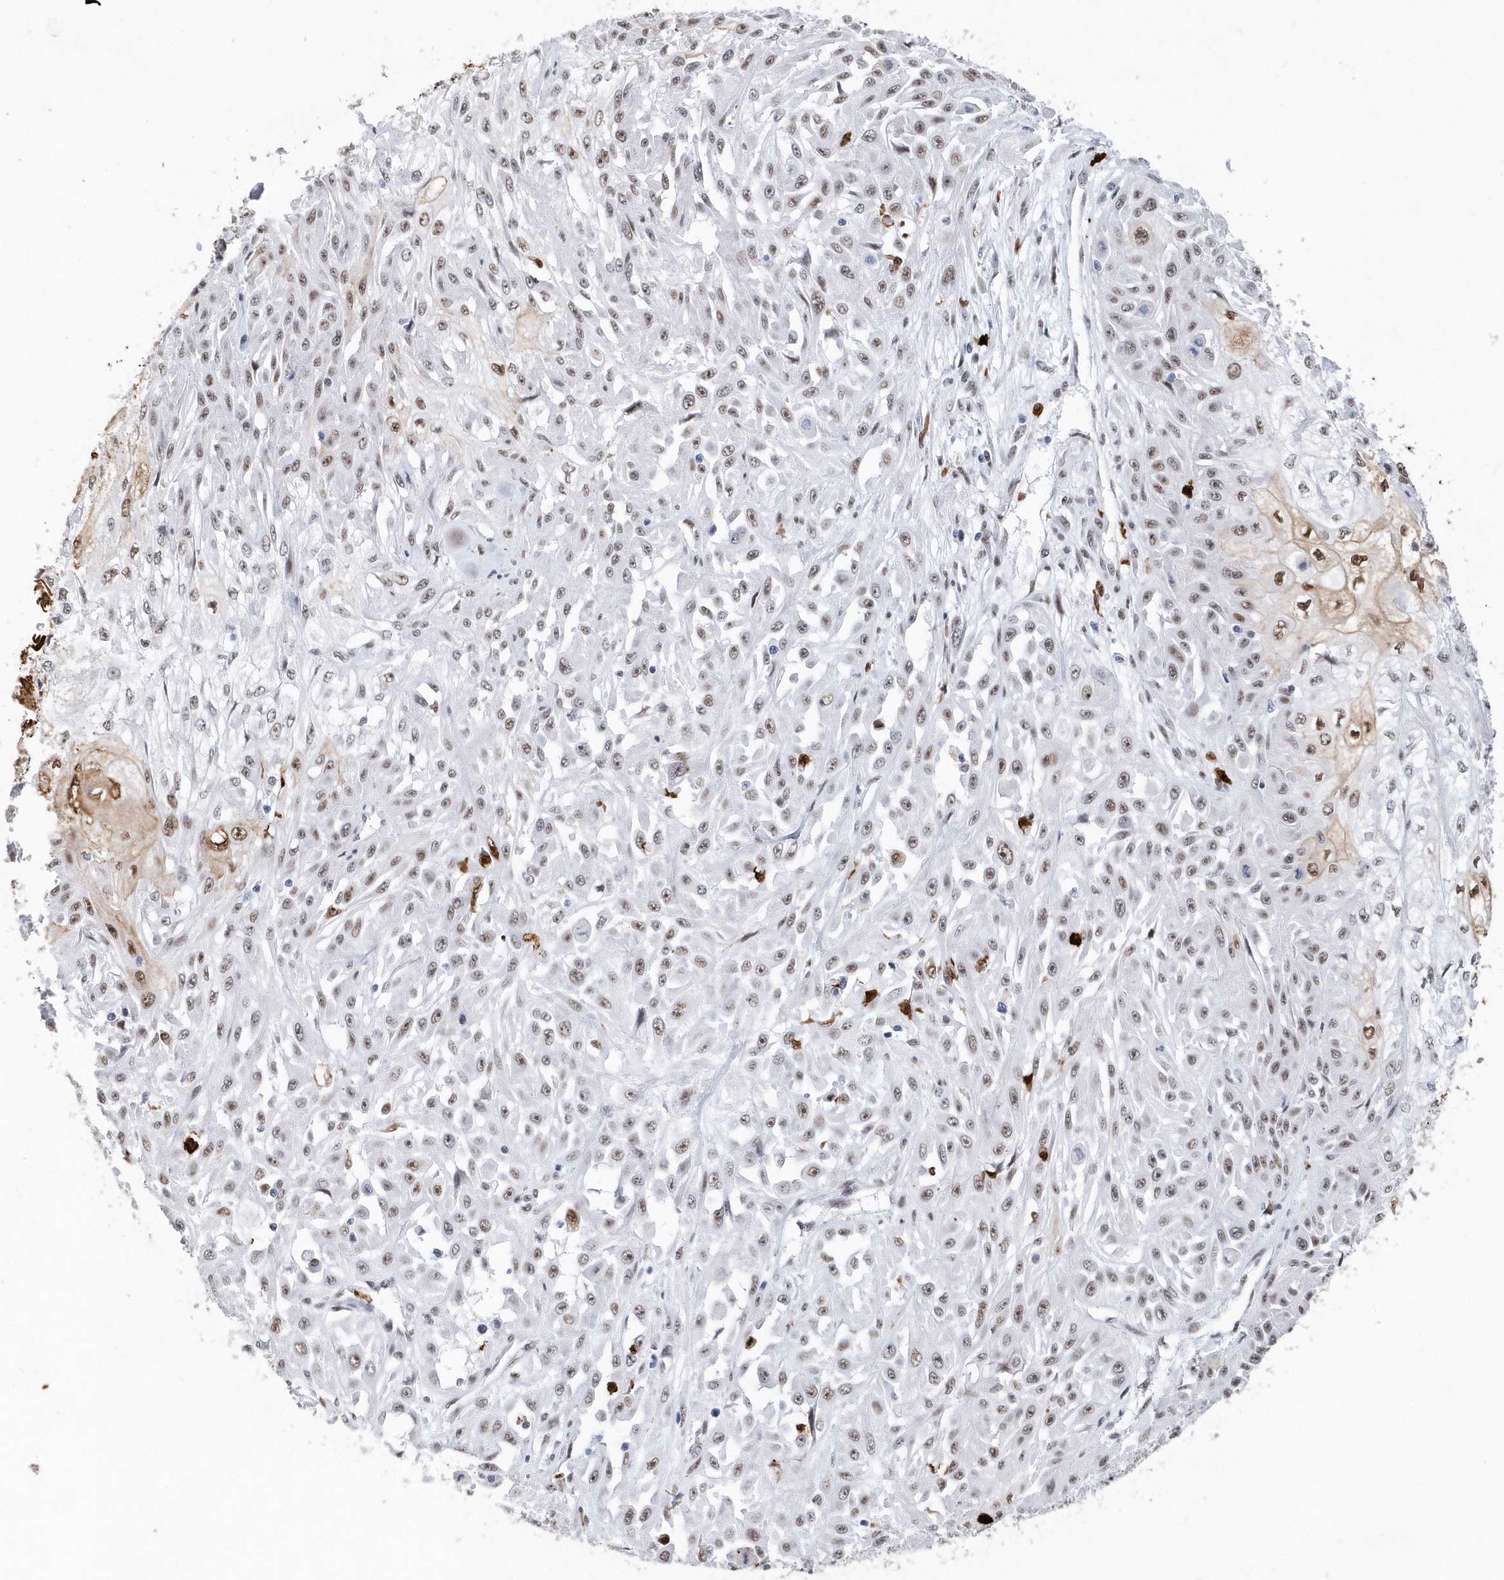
{"staining": {"intensity": "weak", "quantity": ">75%", "location": "nuclear"}, "tissue": "skin cancer", "cell_type": "Tumor cells", "image_type": "cancer", "snomed": [{"axis": "morphology", "description": "Squamous cell carcinoma, NOS"}, {"axis": "morphology", "description": "Squamous cell carcinoma, metastatic, NOS"}, {"axis": "topography", "description": "Skin"}, {"axis": "topography", "description": "Lymph node"}], "caption": "Protein analysis of metastatic squamous cell carcinoma (skin) tissue displays weak nuclear positivity in about >75% of tumor cells.", "gene": "RPP30", "patient": {"sex": "male", "age": 75}}